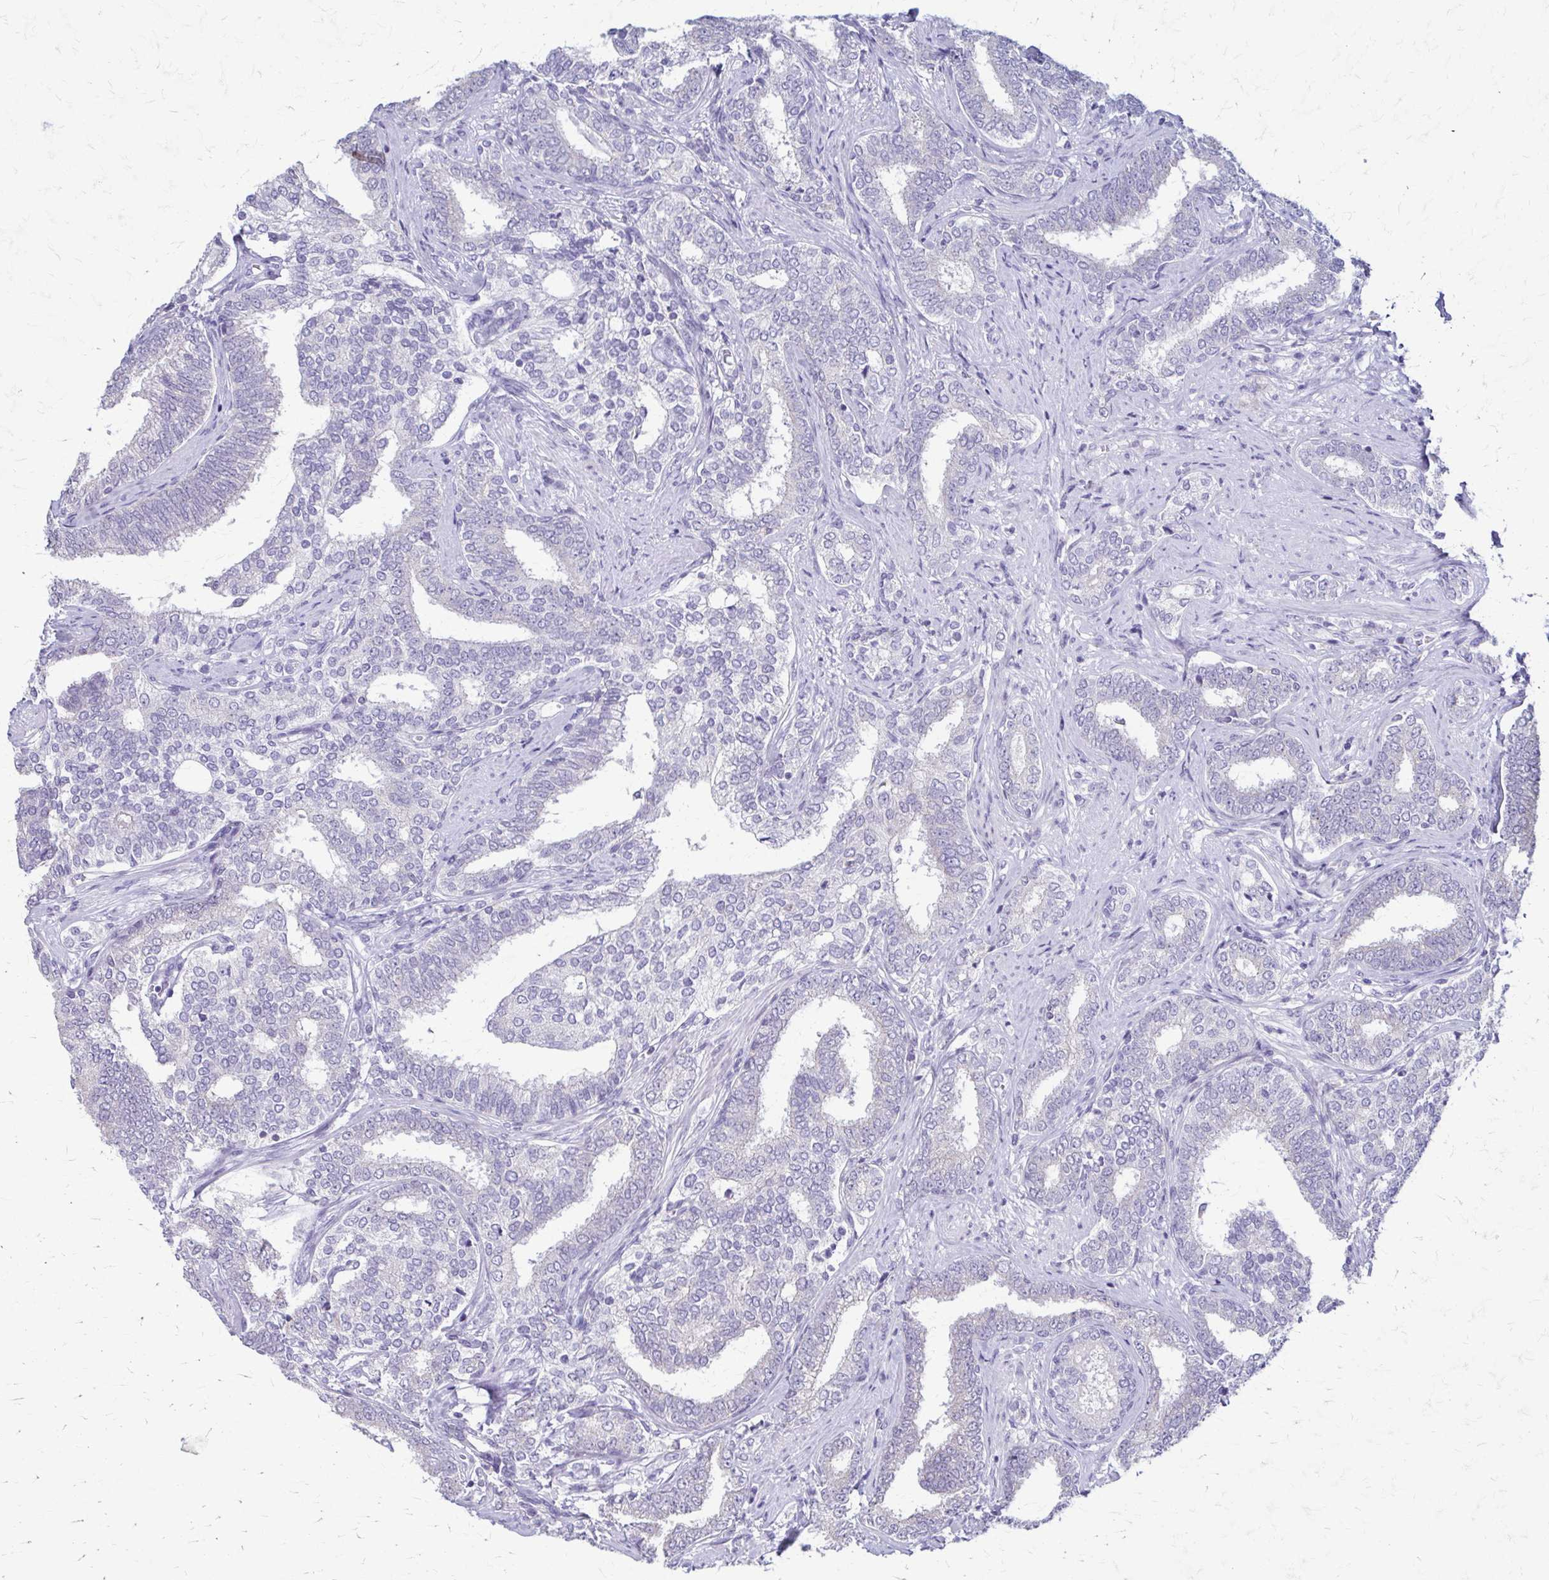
{"staining": {"intensity": "negative", "quantity": "none", "location": "none"}, "tissue": "prostate cancer", "cell_type": "Tumor cells", "image_type": "cancer", "snomed": [{"axis": "morphology", "description": "Adenocarcinoma, High grade"}, {"axis": "topography", "description": "Prostate"}], "caption": "The micrograph exhibits no significant staining in tumor cells of adenocarcinoma (high-grade) (prostate).", "gene": "PIK3AP1", "patient": {"sex": "male", "age": 72}}